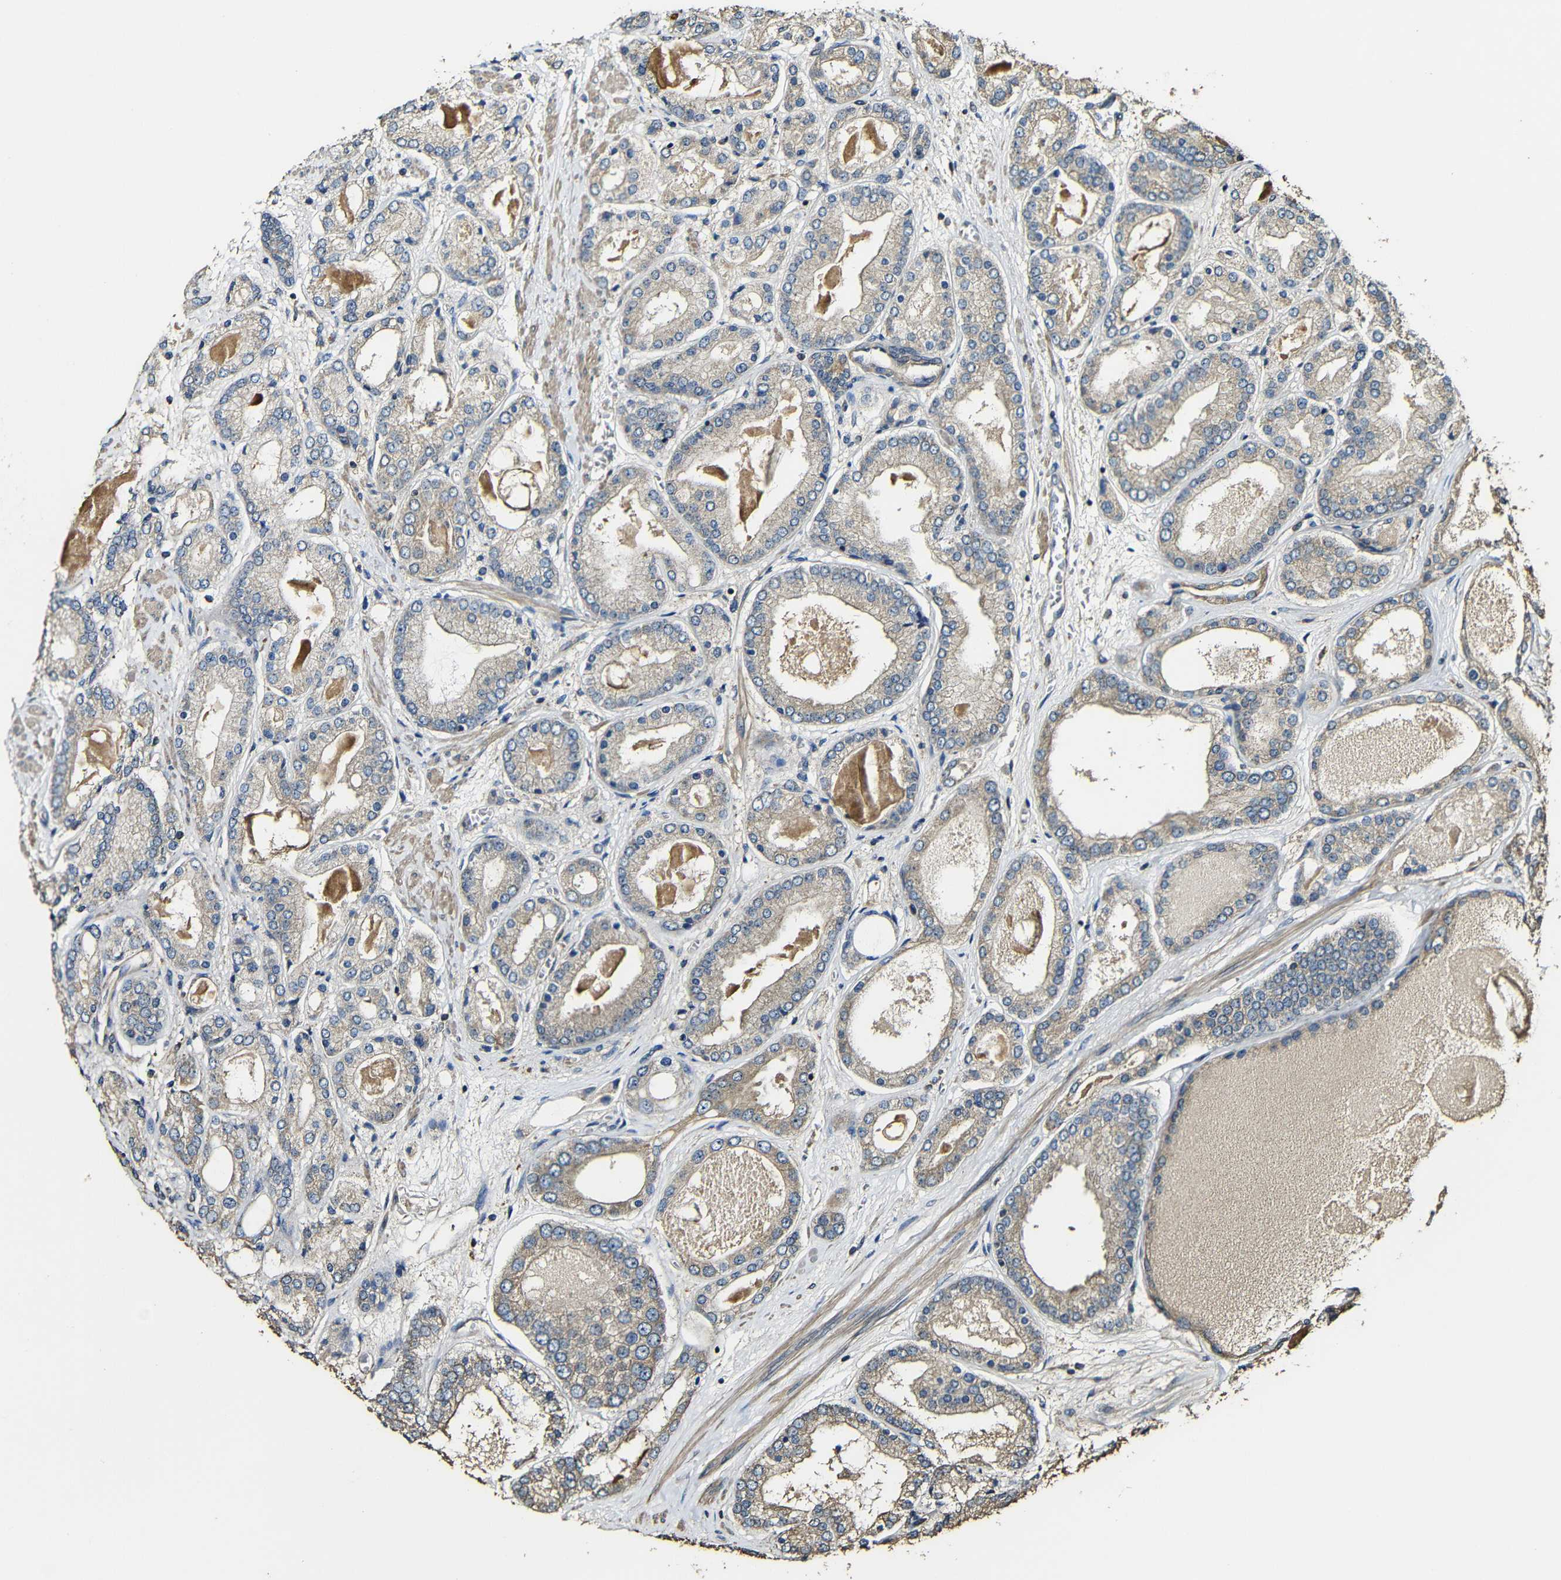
{"staining": {"intensity": "weak", "quantity": ">75%", "location": "cytoplasmic/membranous"}, "tissue": "prostate cancer", "cell_type": "Tumor cells", "image_type": "cancer", "snomed": [{"axis": "morphology", "description": "Adenocarcinoma, High grade"}, {"axis": "topography", "description": "Prostate"}], "caption": "Approximately >75% of tumor cells in human high-grade adenocarcinoma (prostate) show weak cytoplasmic/membranous protein positivity as visualized by brown immunohistochemical staining.", "gene": "CASP8", "patient": {"sex": "male", "age": 59}}